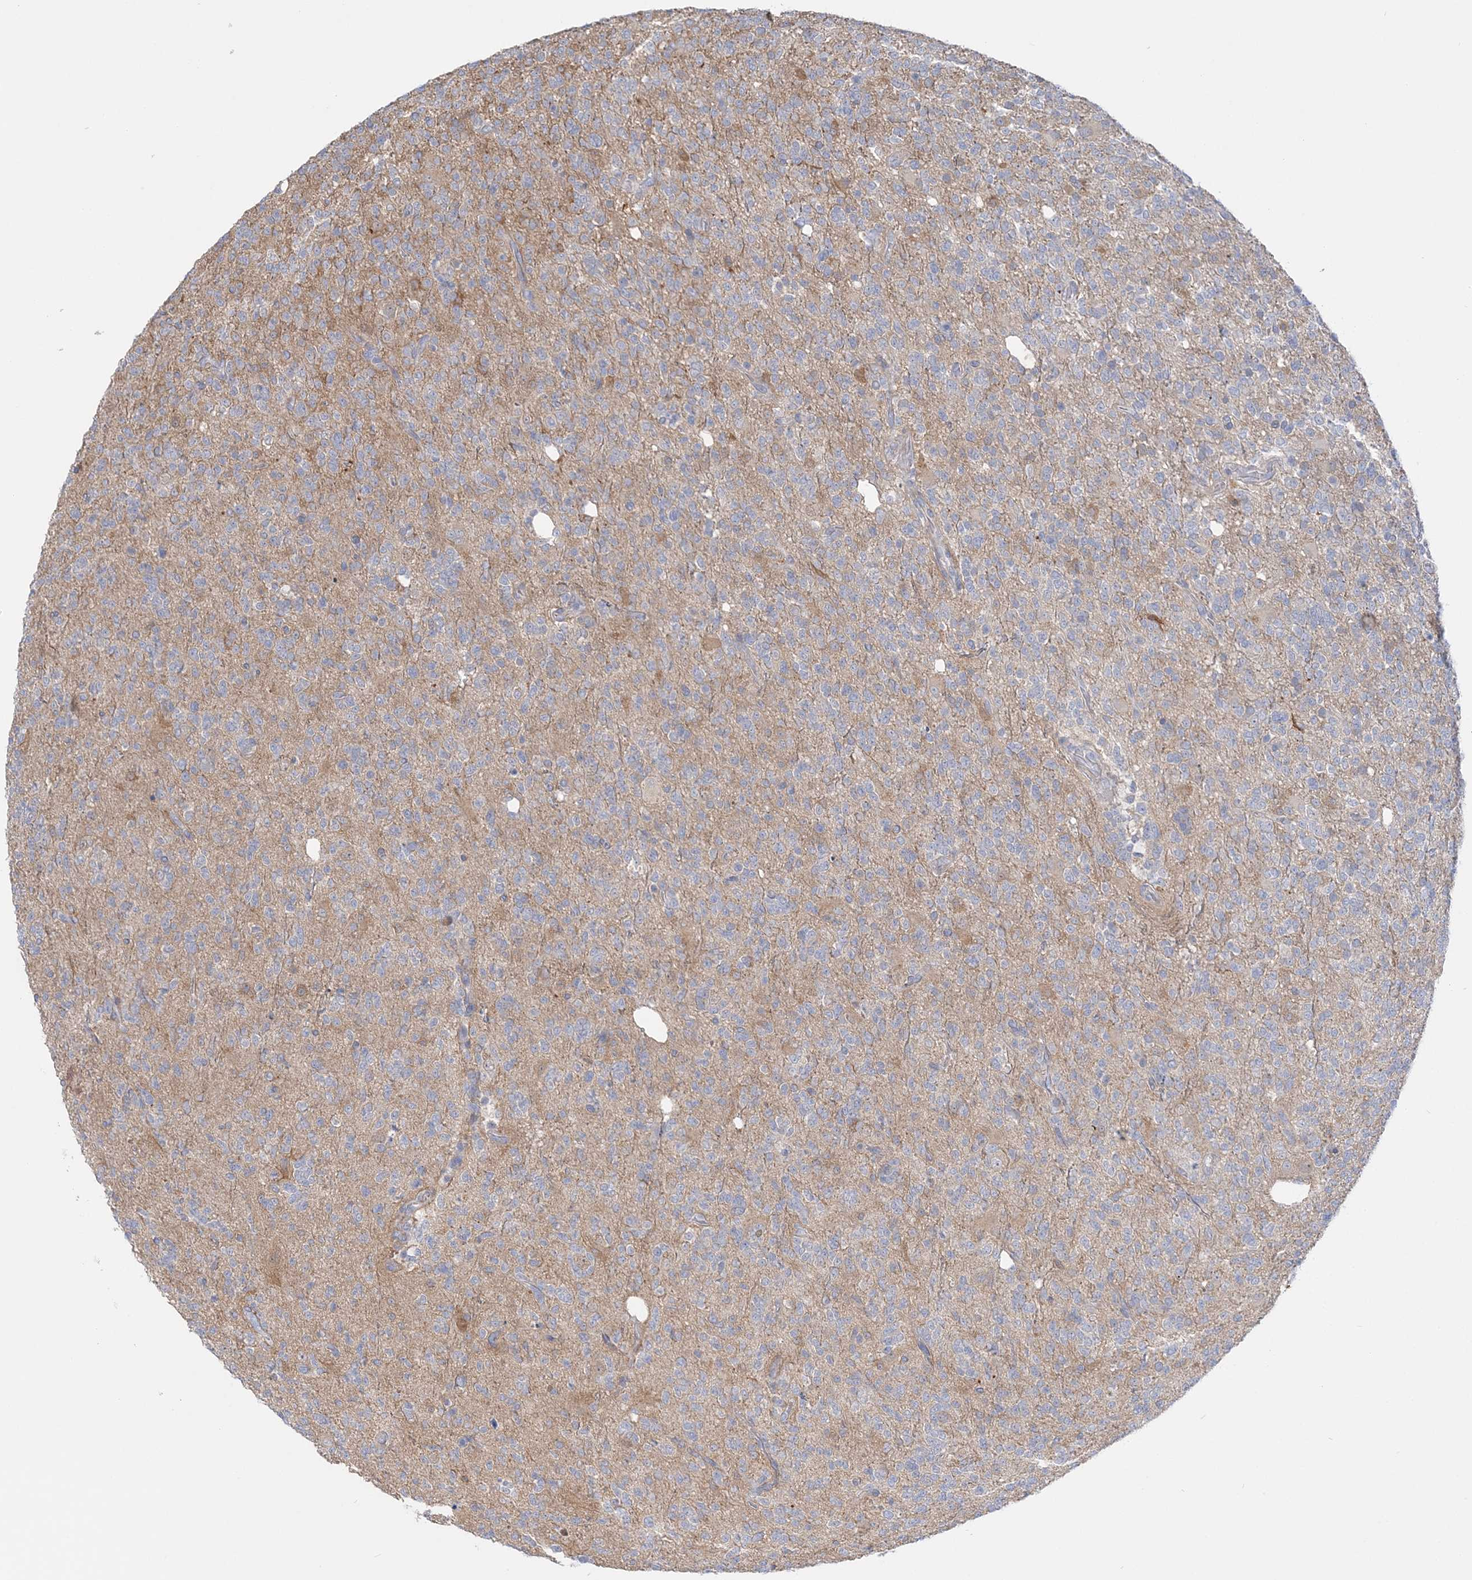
{"staining": {"intensity": "negative", "quantity": "none", "location": "none"}, "tissue": "glioma", "cell_type": "Tumor cells", "image_type": "cancer", "snomed": [{"axis": "morphology", "description": "Glioma, malignant, High grade"}, {"axis": "topography", "description": "Brain"}], "caption": "Histopathology image shows no significant protein staining in tumor cells of glioma.", "gene": "THADA", "patient": {"sex": "female", "age": 62}}